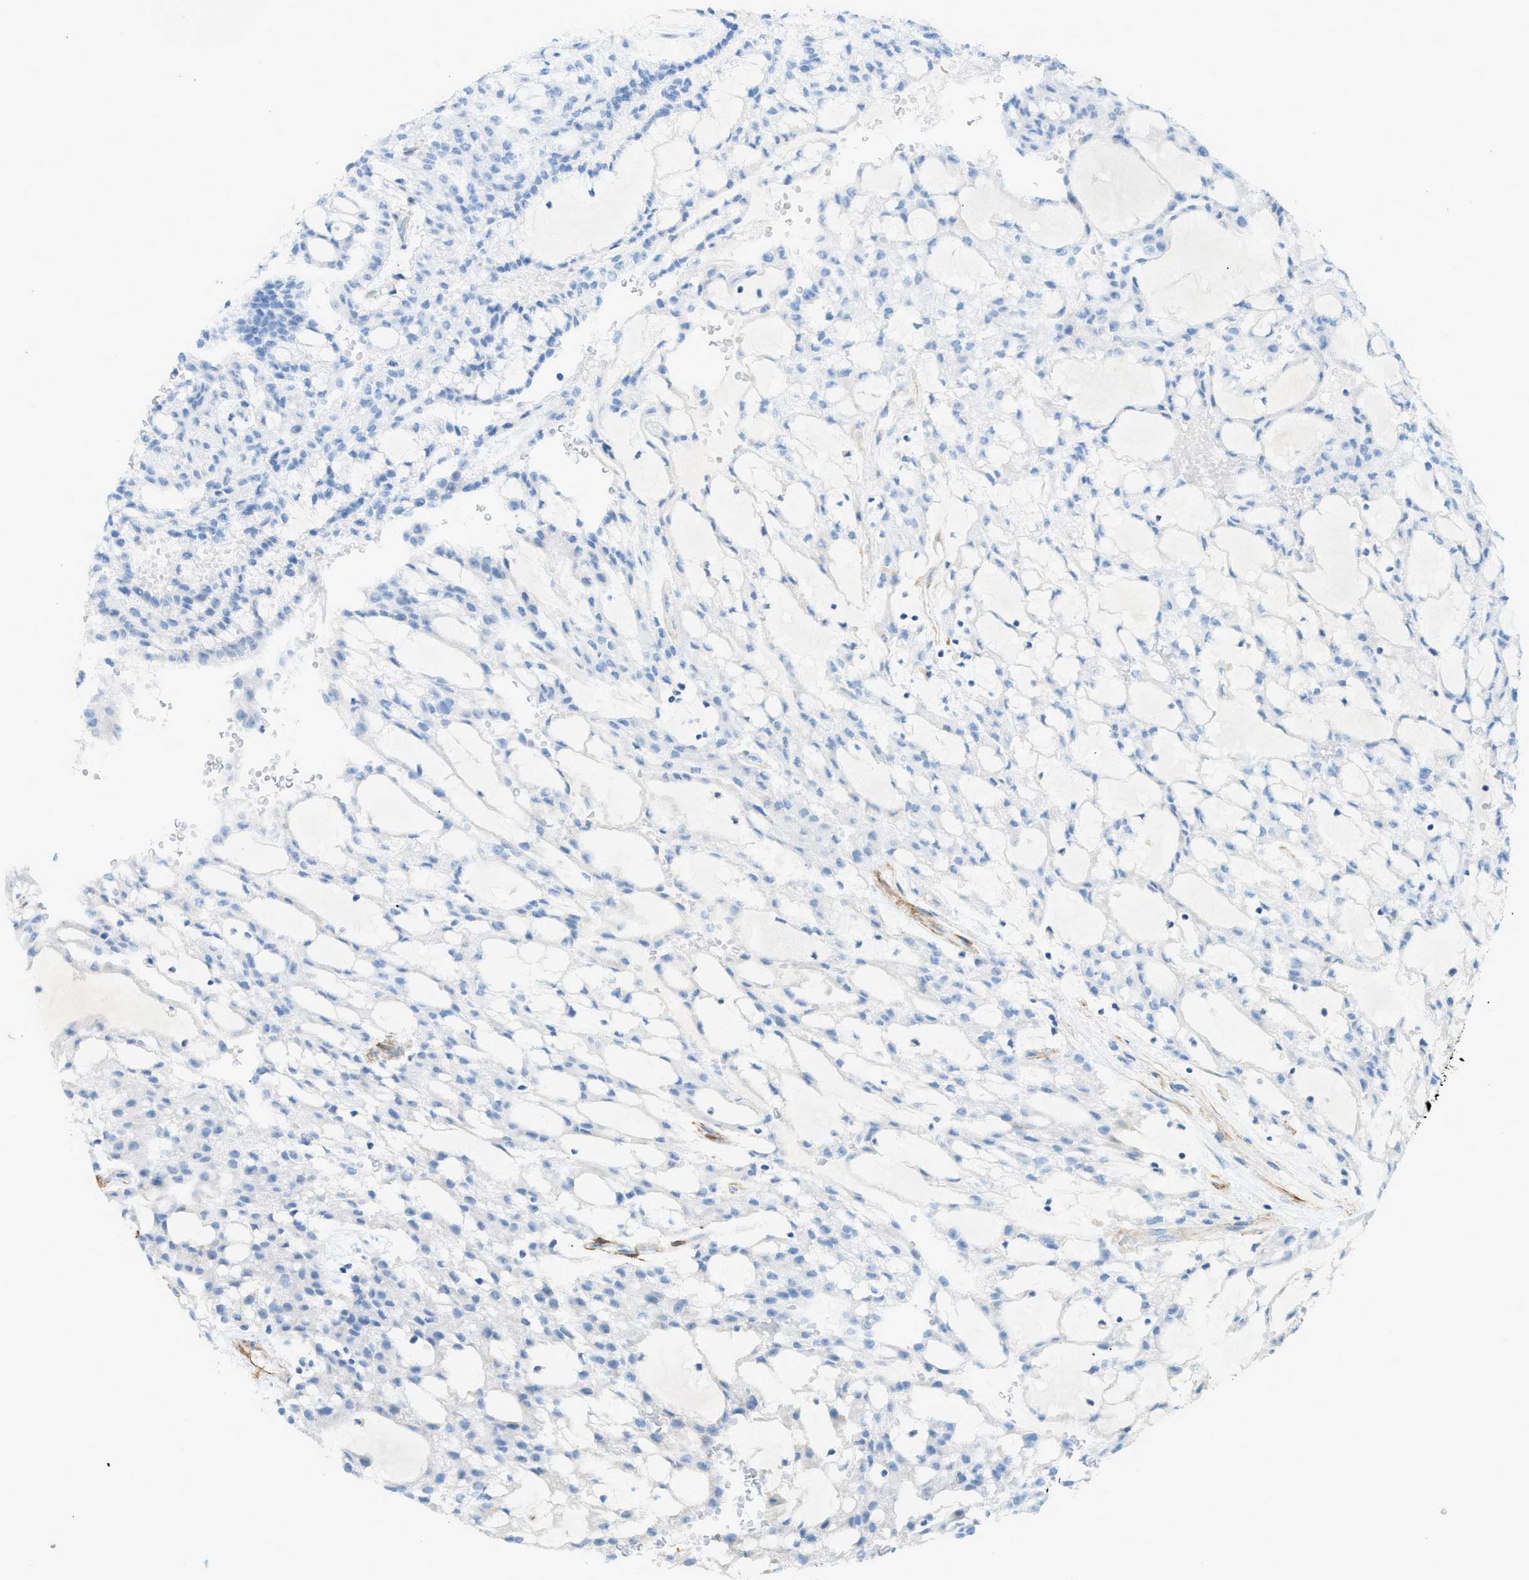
{"staining": {"intensity": "negative", "quantity": "none", "location": "none"}, "tissue": "renal cancer", "cell_type": "Tumor cells", "image_type": "cancer", "snomed": [{"axis": "morphology", "description": "Adenocarcinoma, NOS"}, {"axis": "topography", "description": "Kidney"}], "caption": "Tumor cells show no significant protein expression in renal cancer. (Immunohistochemistry, brightfield microscopy, high magnification).", "gene": "MYH11", "patient": {"sex": "male", "age": 63}}